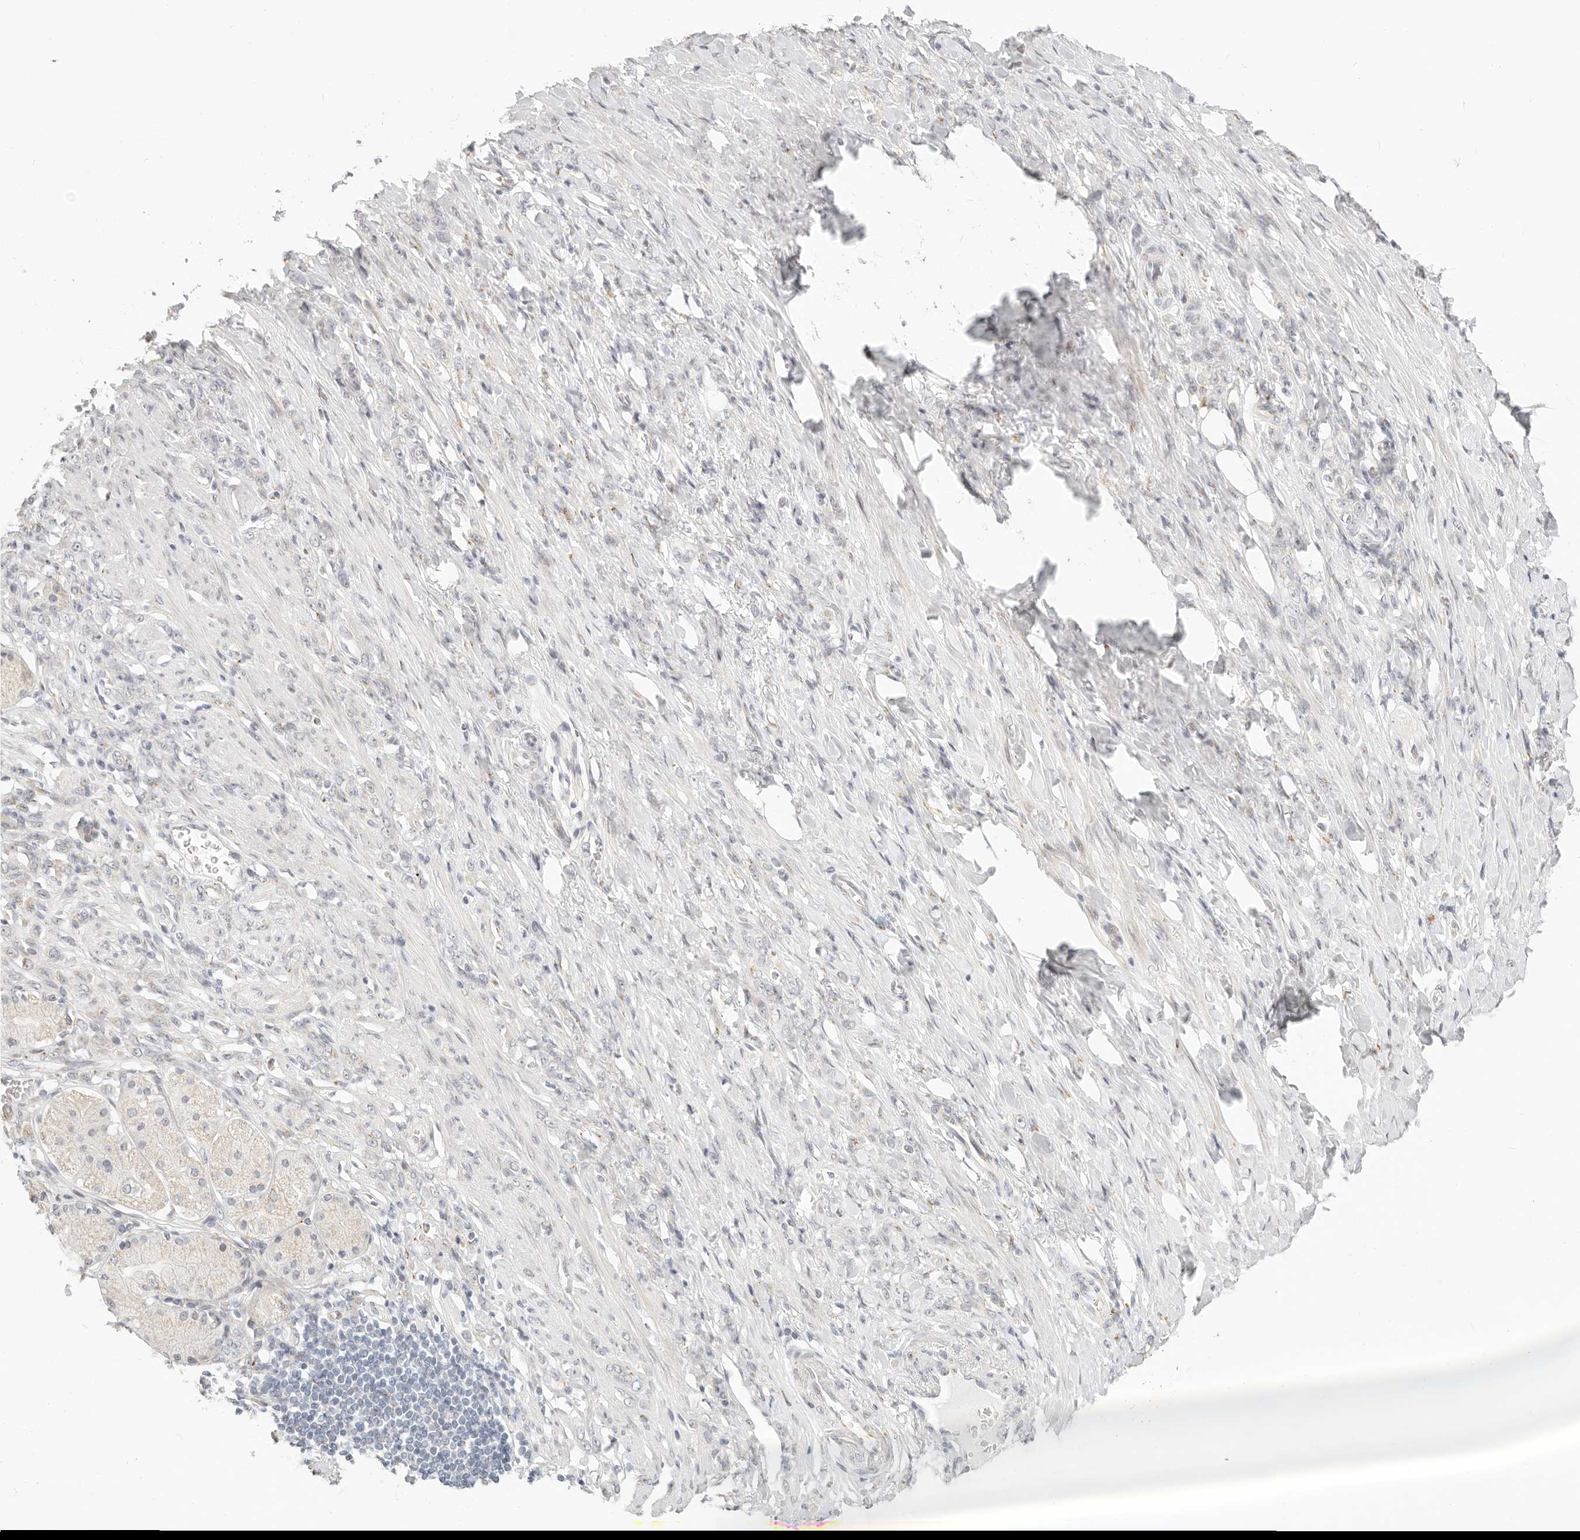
{"staining": {"intensity": "negative", "quantity": "none", "location": "none"}, "tissue": "stomach cancer", "cell_type": "Tumor cells", "image_type": "cancer", "snomed": [{"axis": "morphology", "description": "Normal tissue, NOS"}, {"axis": "morphology", "description": "Adenocarcinoma, NOS"}, {"axis": "topography", "description": "Stomach"}], "caption": "There is no significant expression in tumor cells of stomach cancer.", "gene": "FAM20B", "patient": {"sex": "male", "age": 82}}